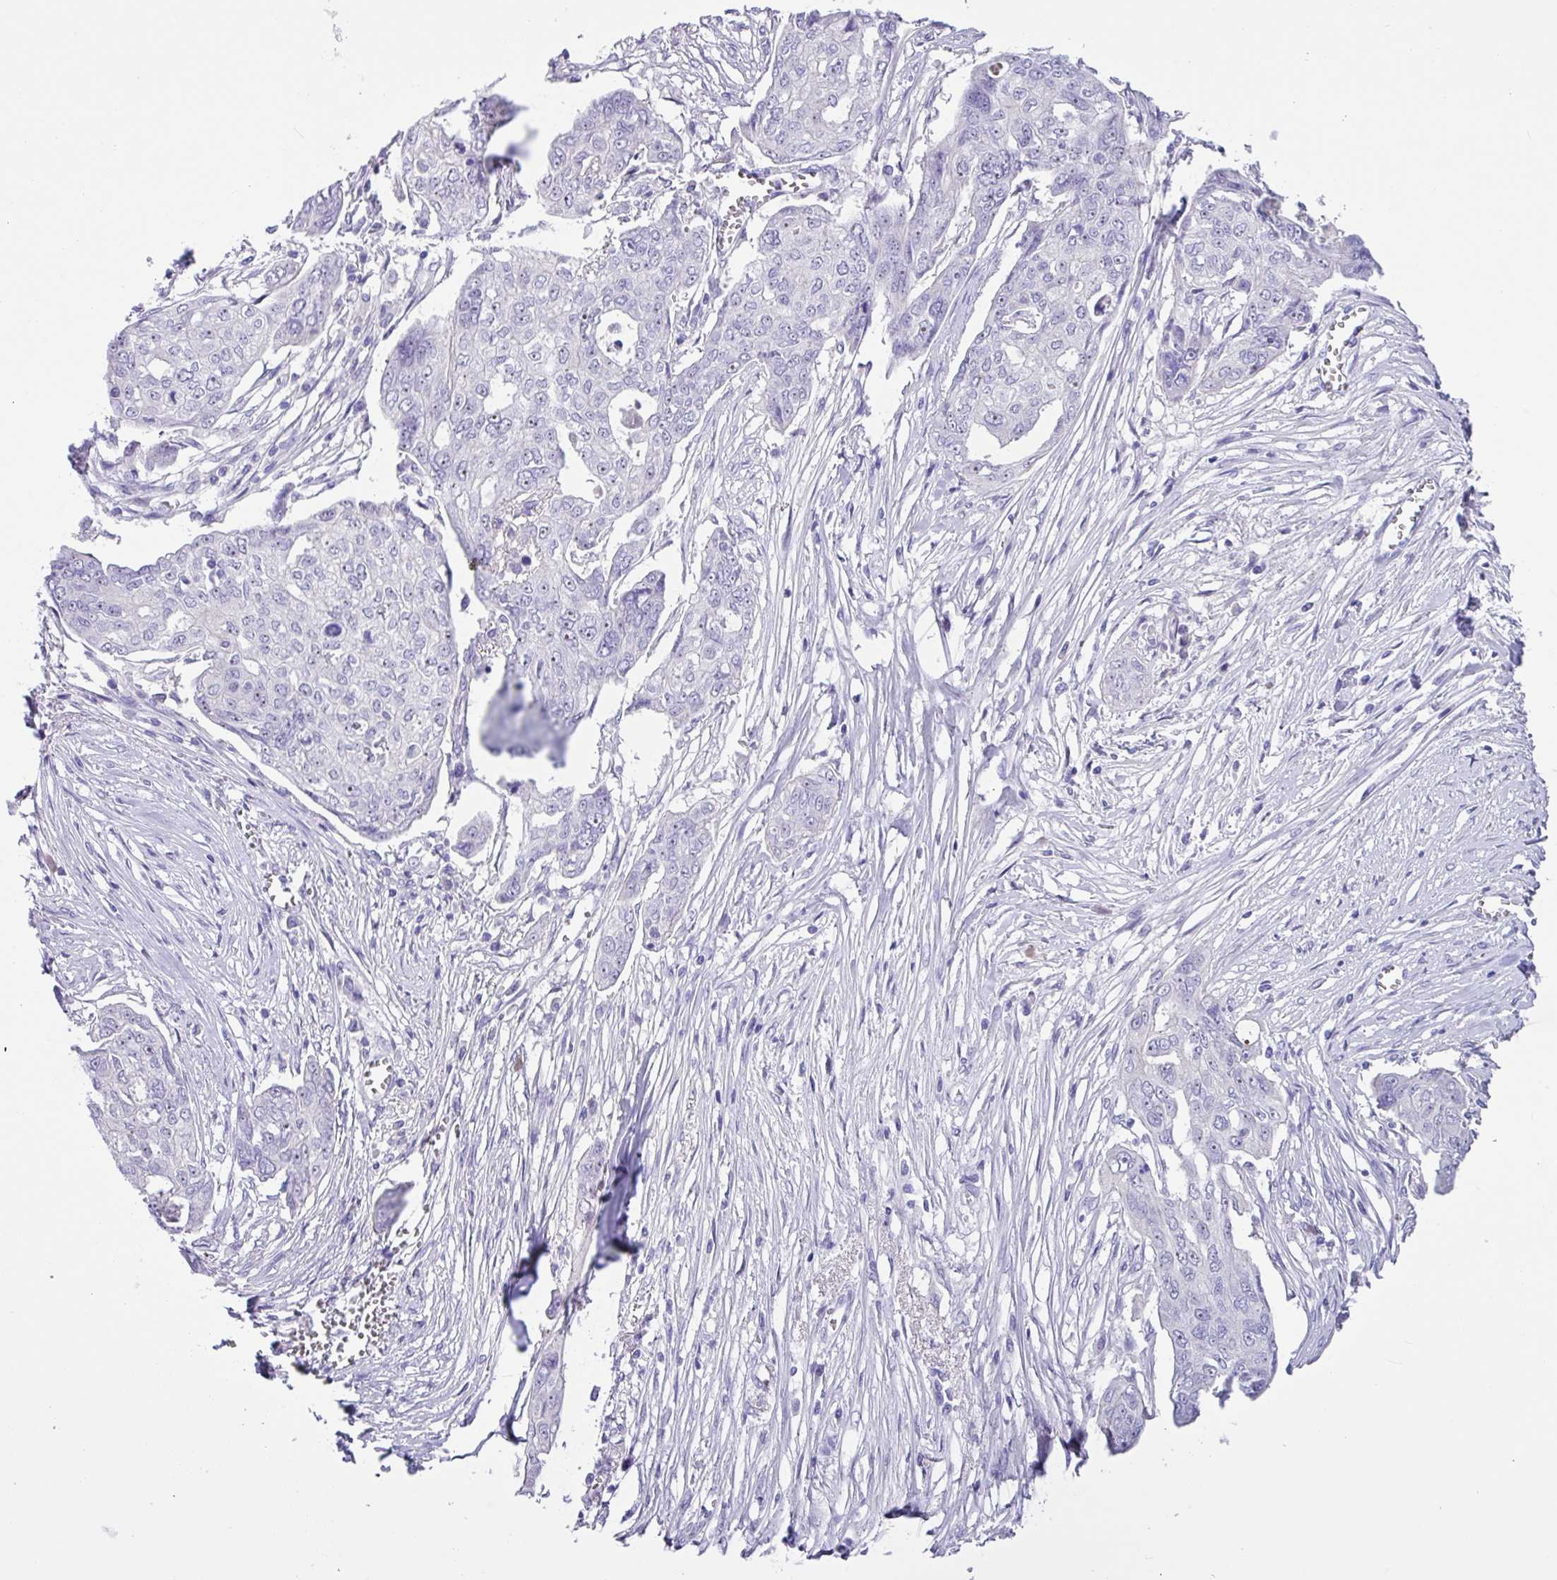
{"staining": {"intensity": "negative", "quantity": "none", "location": "none"}, "tissue": "ovarian cancer", "cell_type": "Tumor cells", "image_type": "cancer", "snomed": [{"axis": "morphology", "description": "Carcinoma, endometroid"}, {"axis": "topography", "description": "Ovary"}], "caption": "Ovarian cancer stained for a protein using IHC displays no staining tumor cells.", "gene": "MRM2", "patient": {"sex": "female", "age": 70}}